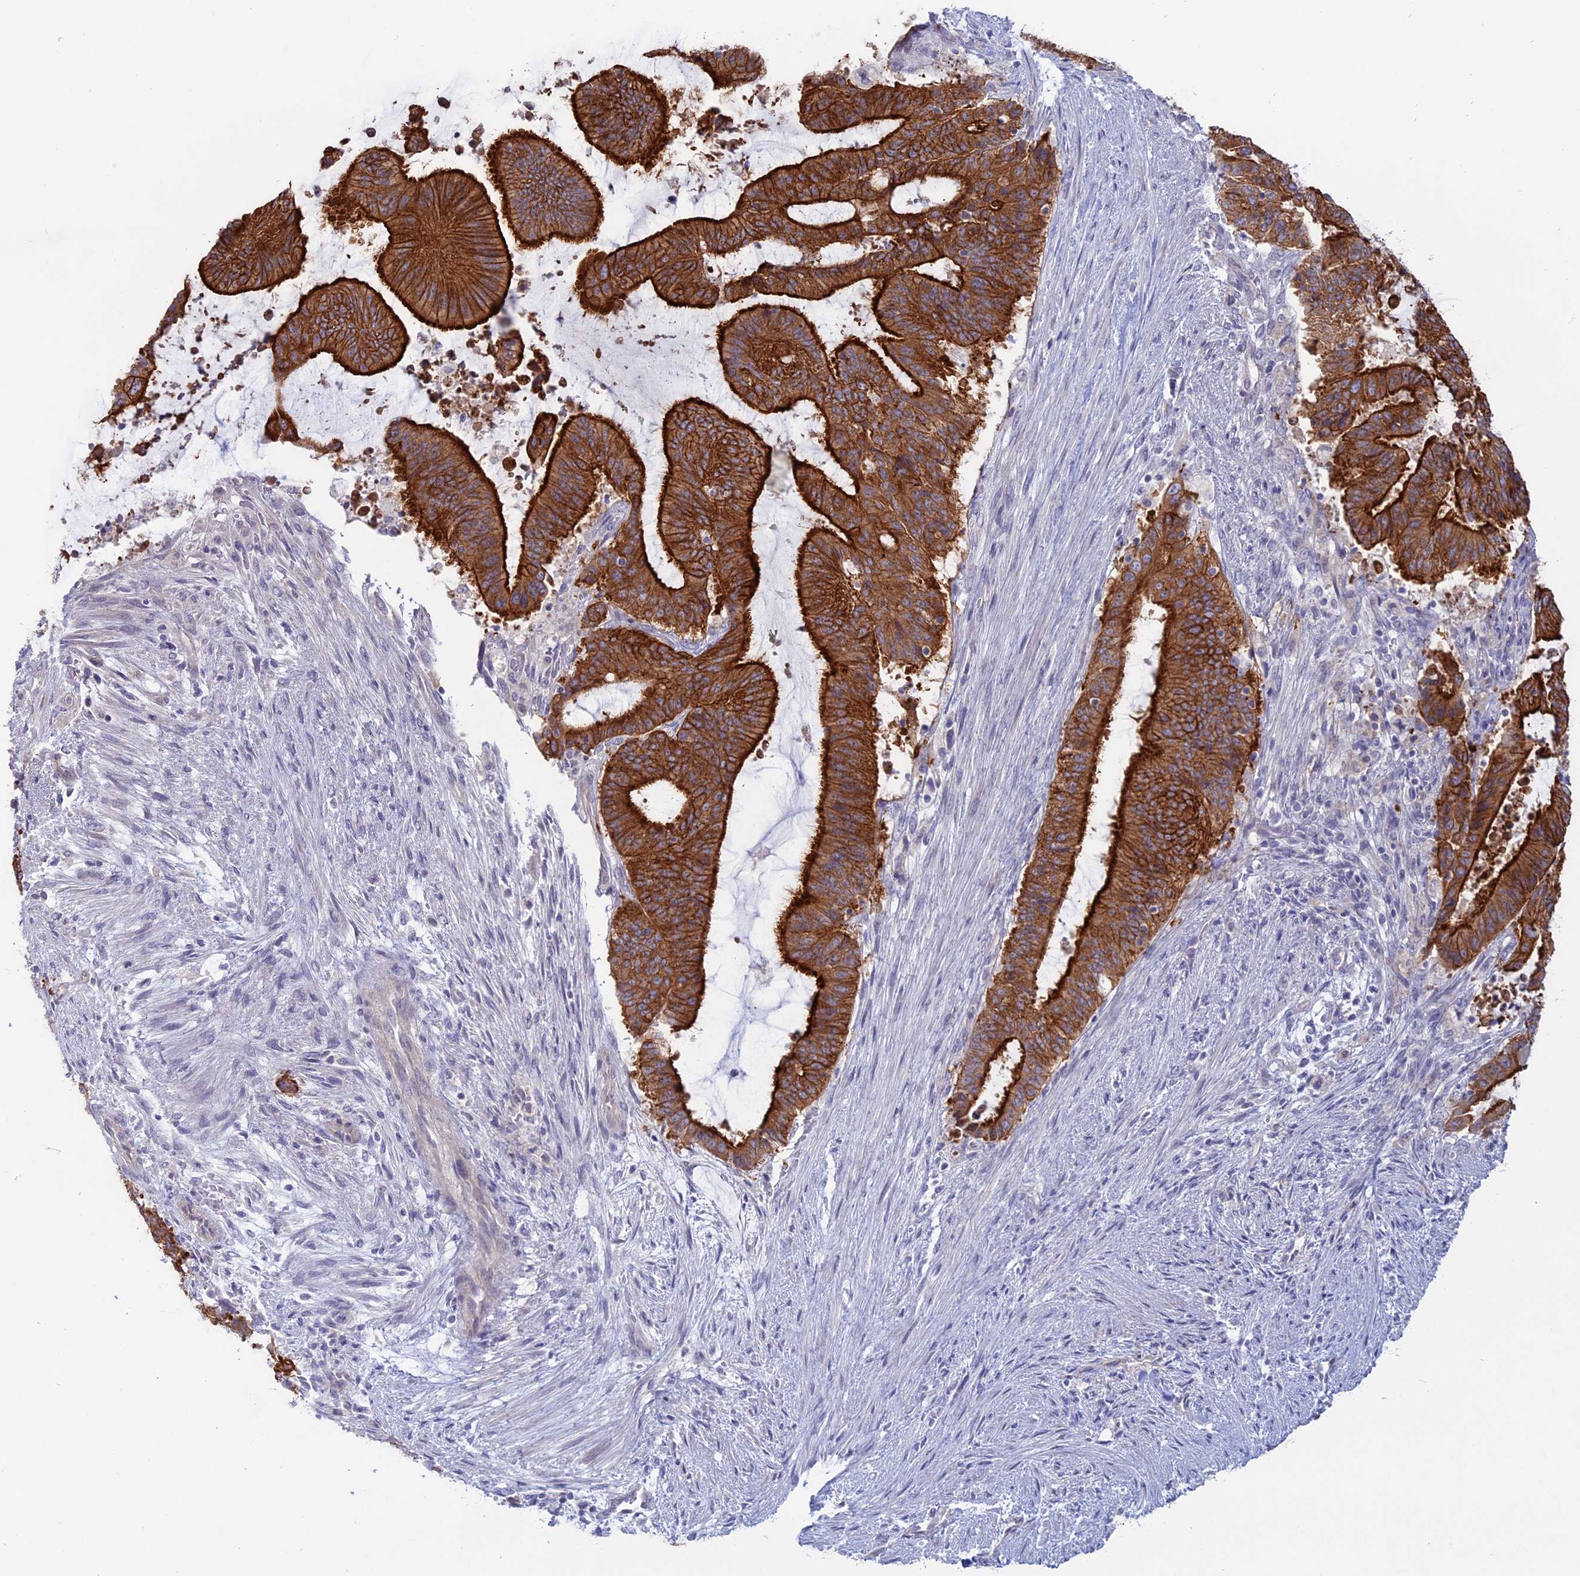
{"staining": {"intensity": "strong", "quantity": ">75%", "location": "cytoplasmic/membranous"}, "tissue": "liver cancer", "cell_type": "Tumor cells", "image_type": "cancer", "snomed": [{"axis": "morphology", "description": "Normal tissue, NOS"}, {"axis": "morphology", "description": "Cholangiocarcinoma"}, {"axis": "topography", "description": "Liver"}, {"axis": "topography", "description": "Peripheral nerve tissue"}], "caption": "Human cholangiocarcinoma (liver) stained for a protein (brown) exhibits strong cytoplasmic/membranous positive expression in about >75% of tumor cells.", "gene": "MYO5B", "patient": {"sex": "female", "age": 73}}